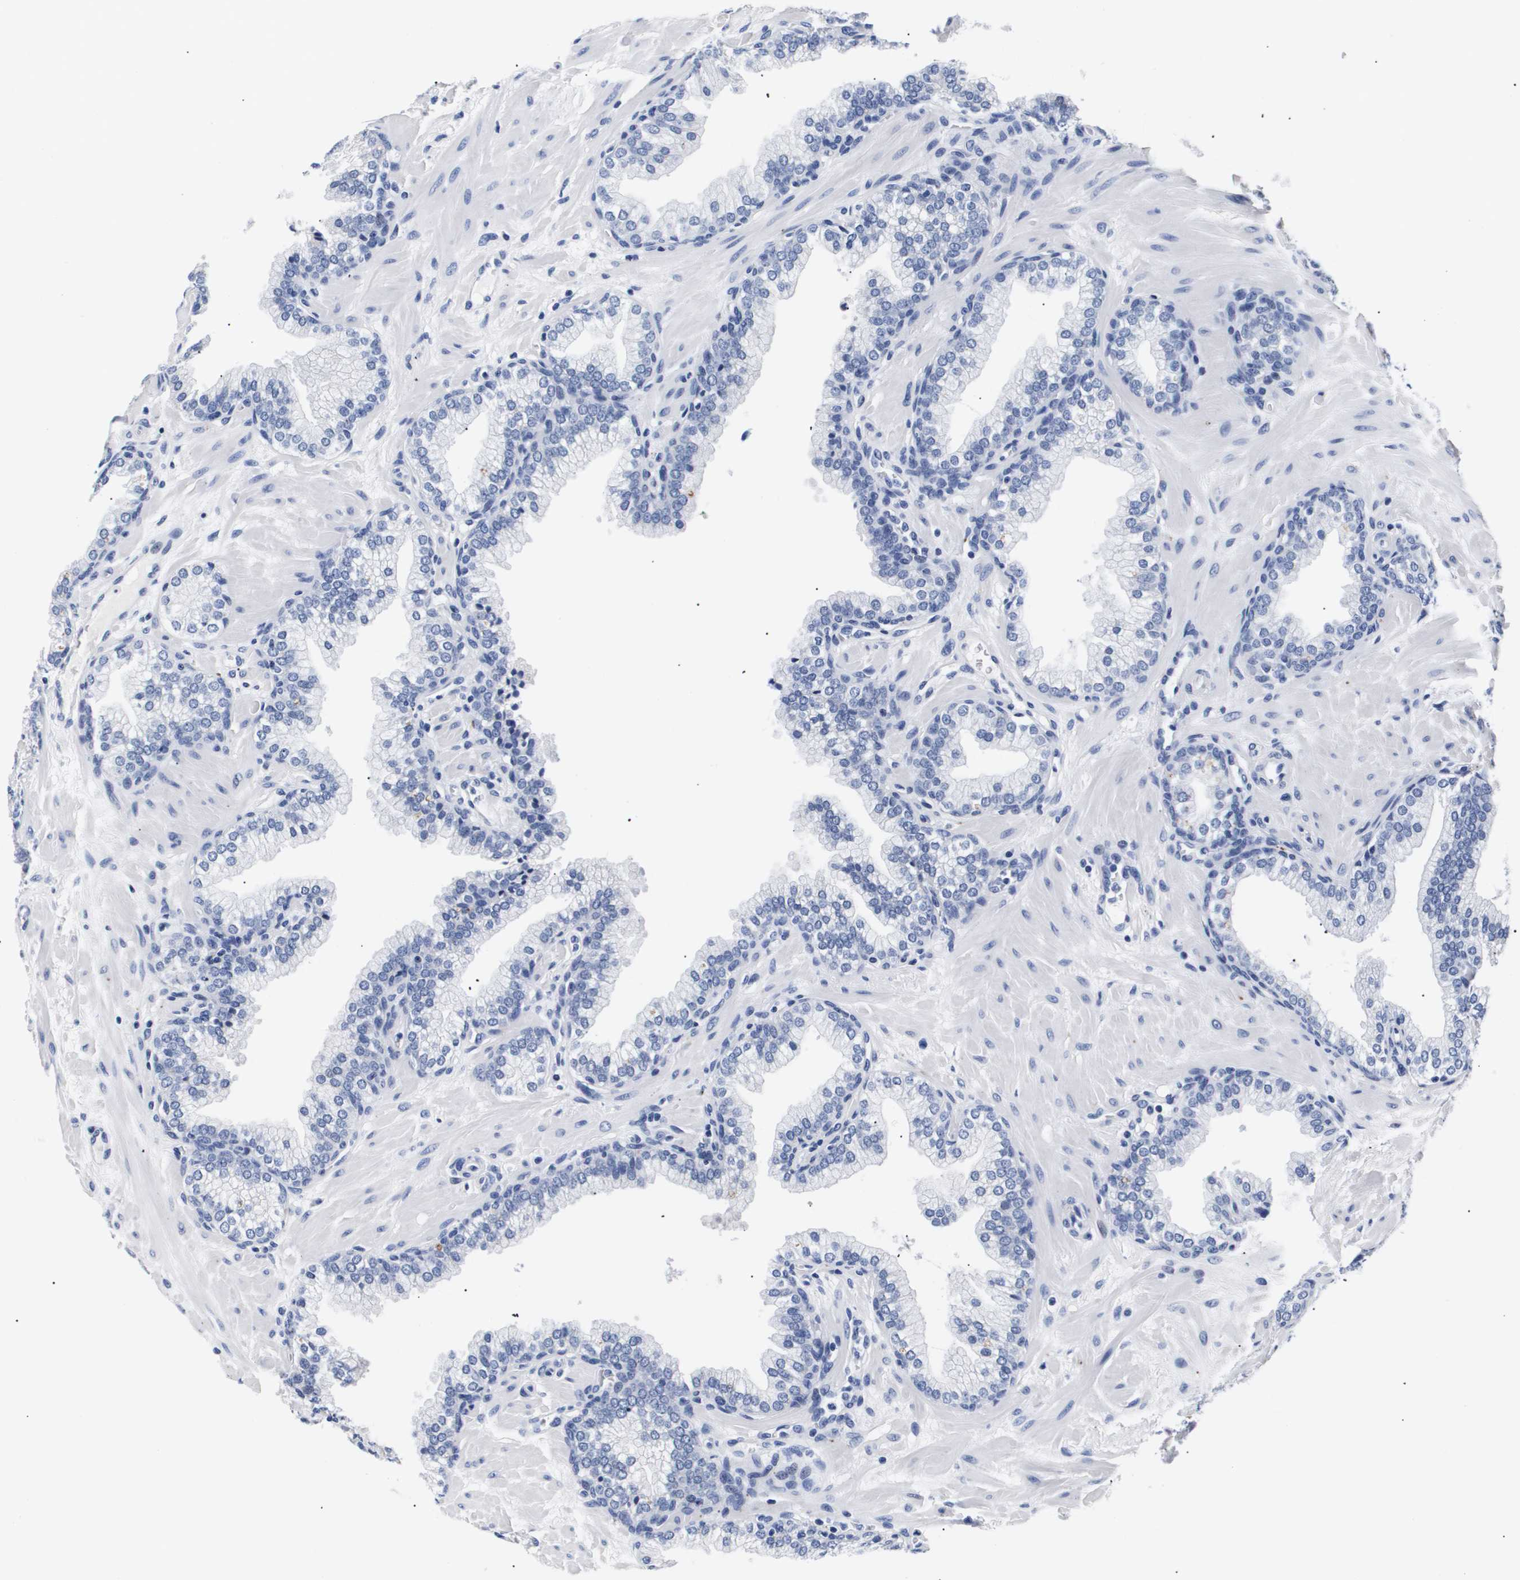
{"staining": {"intensity": "negative", "quantity": "none", "location": "none"}, "tissue": "prostate", "cell_type": "Glandular cells", "image_type": "normal", "snomed": [{"axis": "morphology", "description": "Normal tissue, NOS"}, {"axis": "morphology", "description": "Urothelial carcinoma, Low grade"}, {"axis": "topography", "description": "Urinary bladder"}, {"axis": "topography", "description": "Prostate"}], "caption": "Protein analysis of unremarkable prostate shows no significant positivity in glandular cells.", "gene": "ATP6V0A4", "patient": {"sex": "male", "age": 60}}